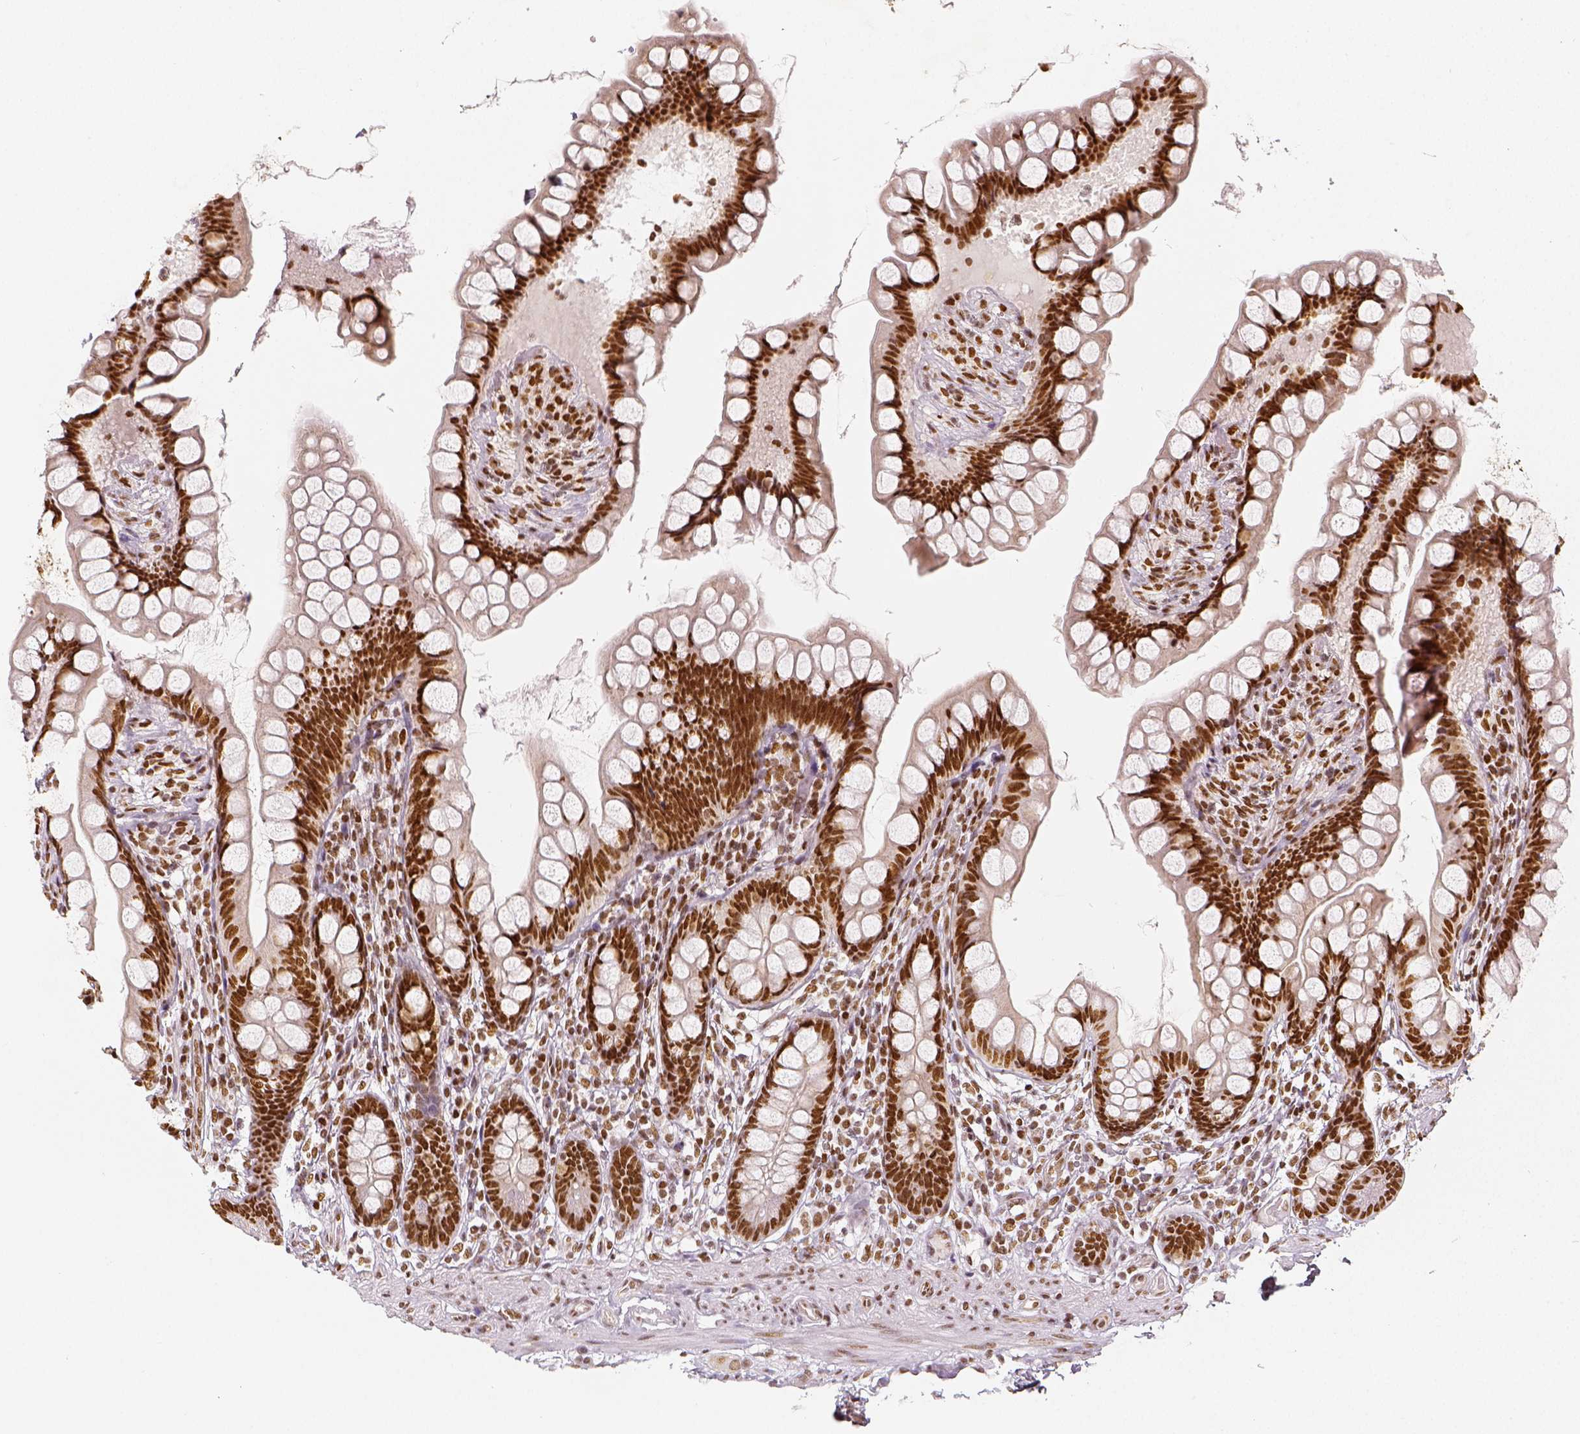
{"staining": {"intensity": "strong", "quantity": ">75%", "location": "nuclear"}, "tissue": "small intestine", "cell_type": "Glandular cells", "image_type": "normal", "snomed": [{"axis": "morphology", "description": "Normal tissue, NOS"}, {"axis": "topography", "description": "Small intestine"}], "caption": "A brown stain highlights strong nuclear expression of a protein in glandular cells of benign small intestine. The protein is shown in brown color, while the nuclei are stained blue.", "gene": "KDM5B", "patient": {"sex": "male", "age": 70}}